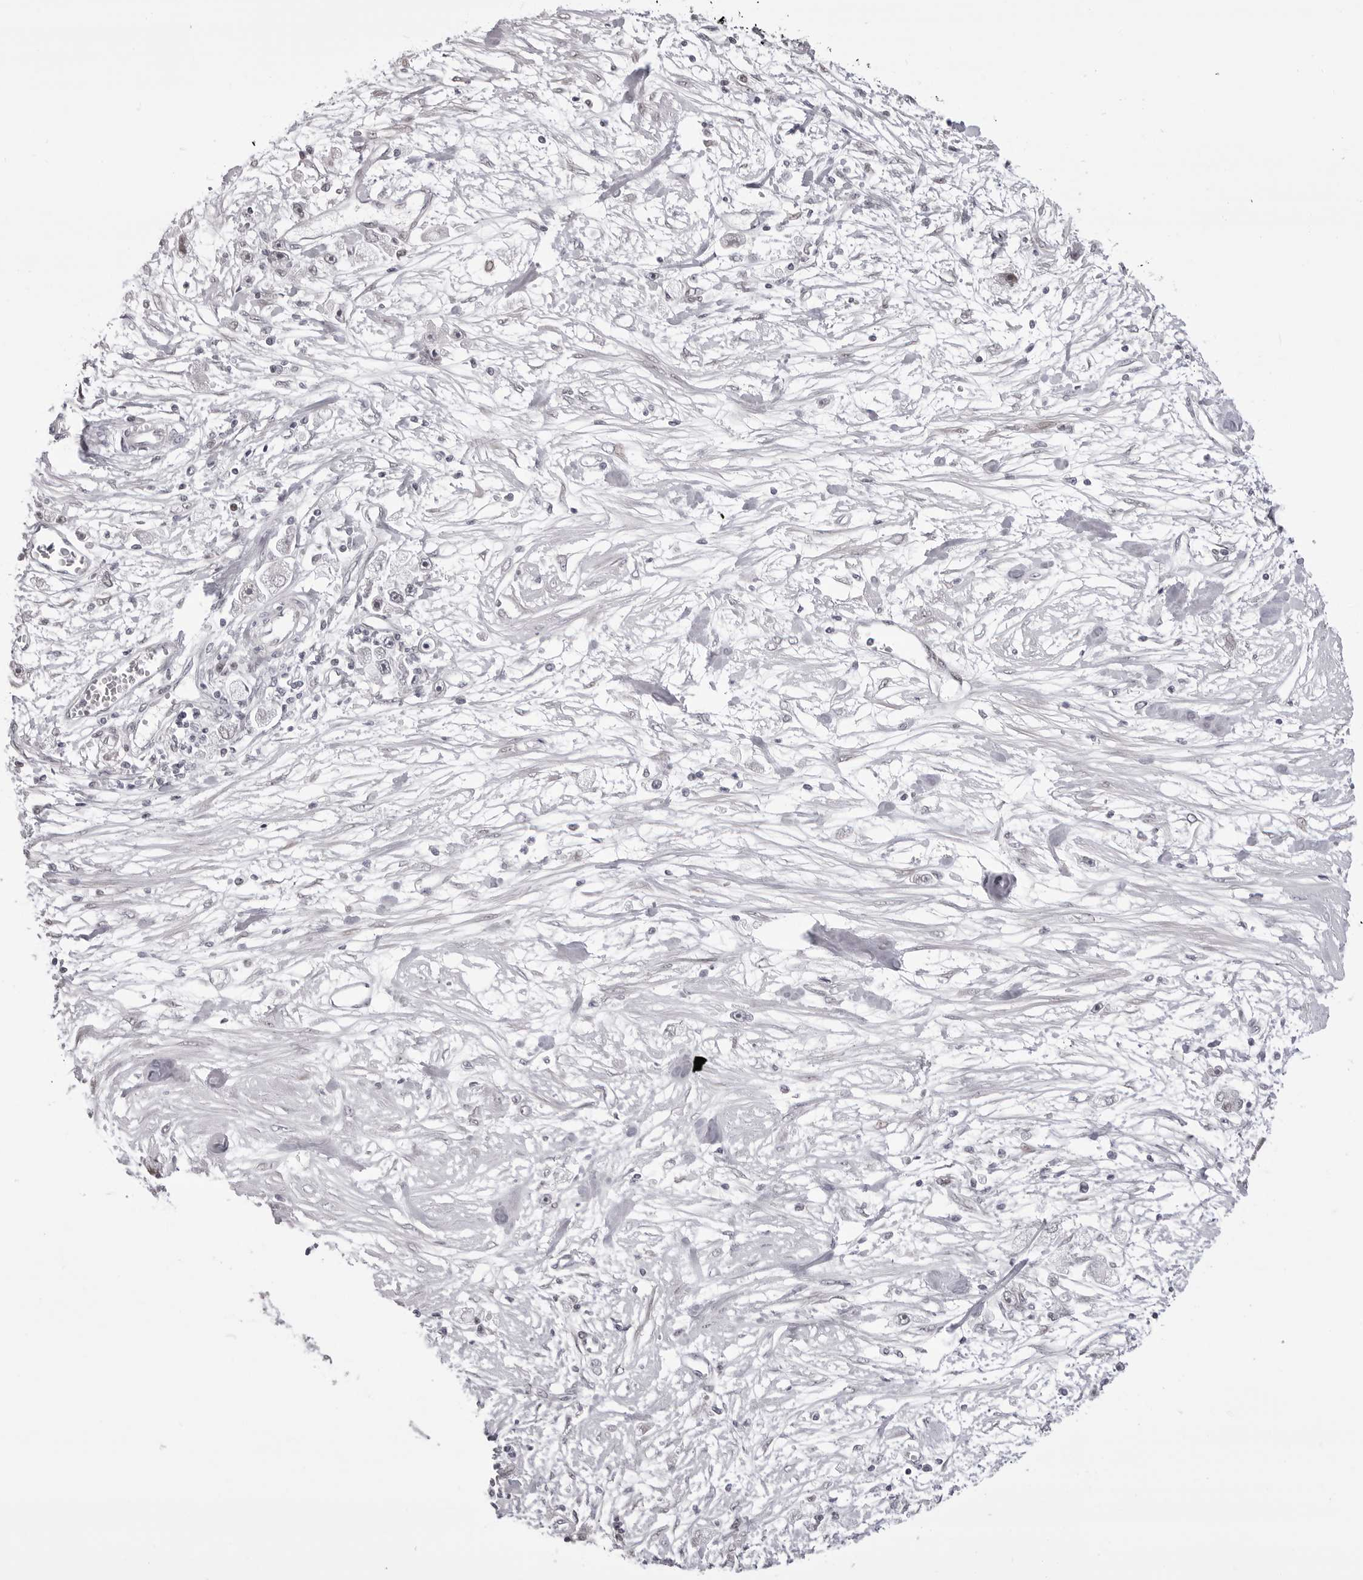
{"staining": {"intensity": "negative", "quantity": "none", "location": "none"}, "tissue": "stomach cancer", "cell_type": "Tumor cells", "image_type": "cancer", "snomed": [{"axis": "morphology", "description": "Adenocarcinoma, NOS"}, {"axis": "topography", "description": "Stomach"}], "caption": "There is no significant positivity in tumor cells of stomach cancer.", "gene": "PHF3", "patient": {"sex": "female", "age": 59}}